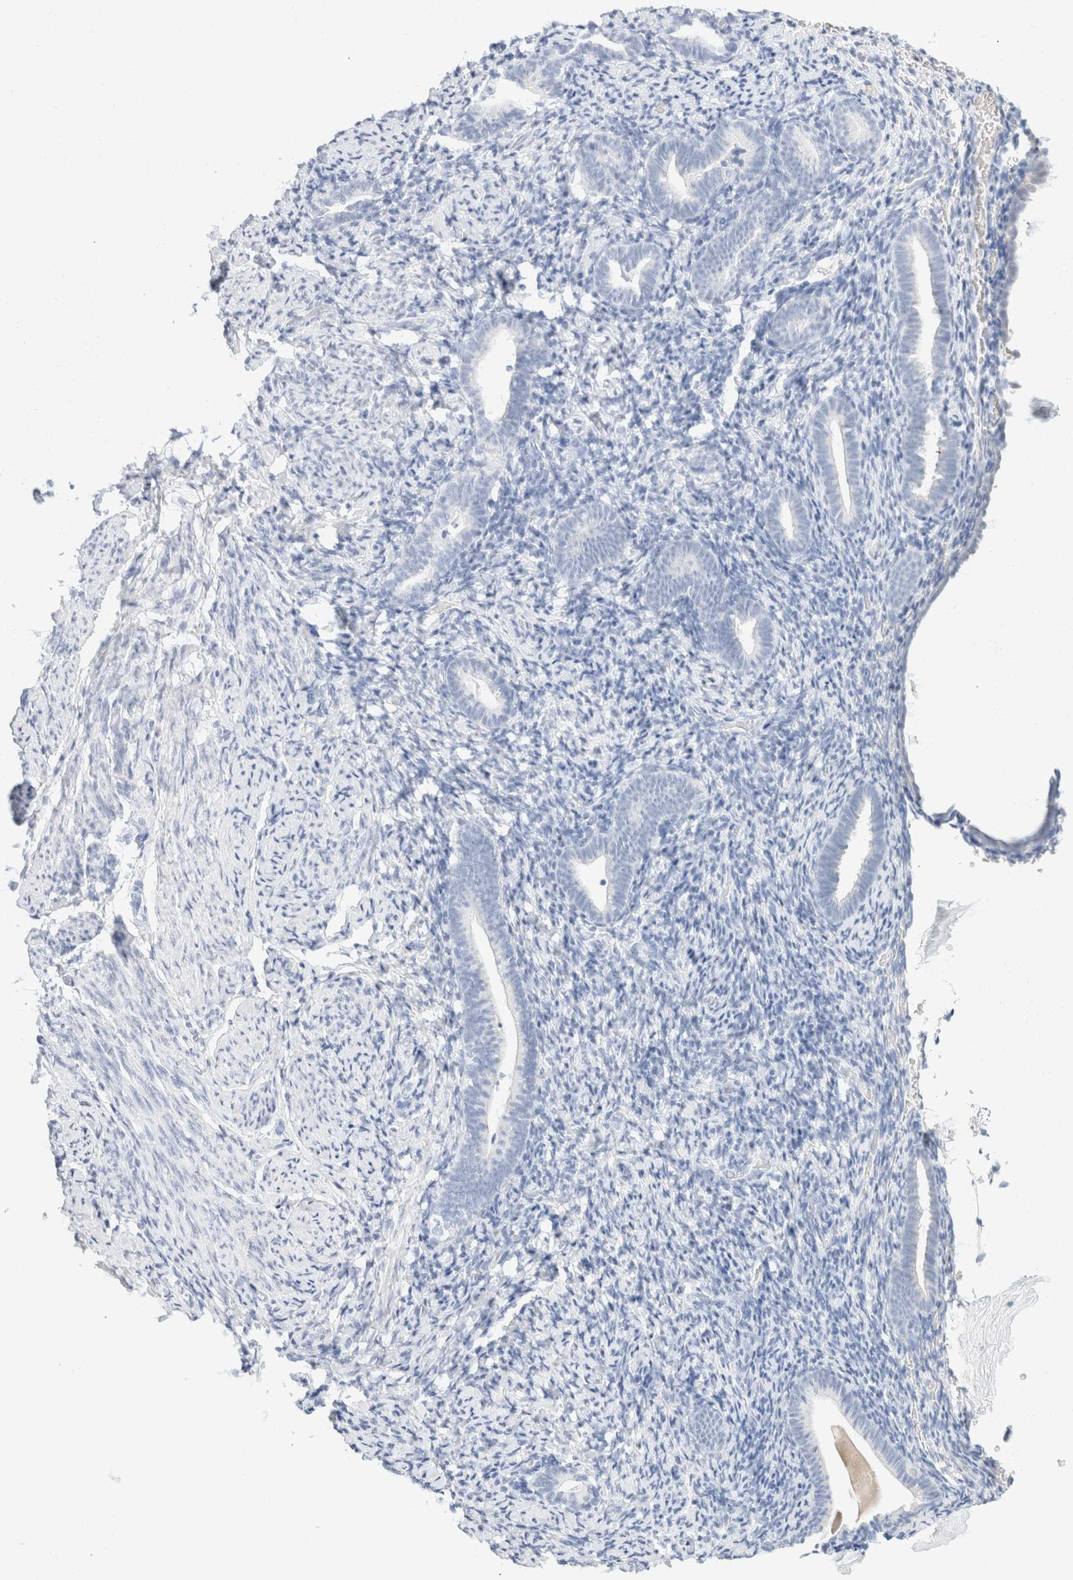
{"staining": {"intensity": "negative", "quantity": "none", "location": "none"}, "tissue": "endometrium", "cell_type": "Cells in endometrial stroma", "image_type": "normal", "snomed": [{"axis": "morphology", "description": "Normal tissue, NOS"}, {"axis": "topography", "description": "Endometrium"}], "caption": "An immunohistochemistry (IHC) image of normal endometrium is shown. There is no staining in cells in endometrial stroma of endometrium. (Stains: DAB IHC with hematoxylin counter stain, Microscopy: brightfield microscopy at high magnification).", "gene": "KRT20", "patient": {"sex": "female", "age": 51}}